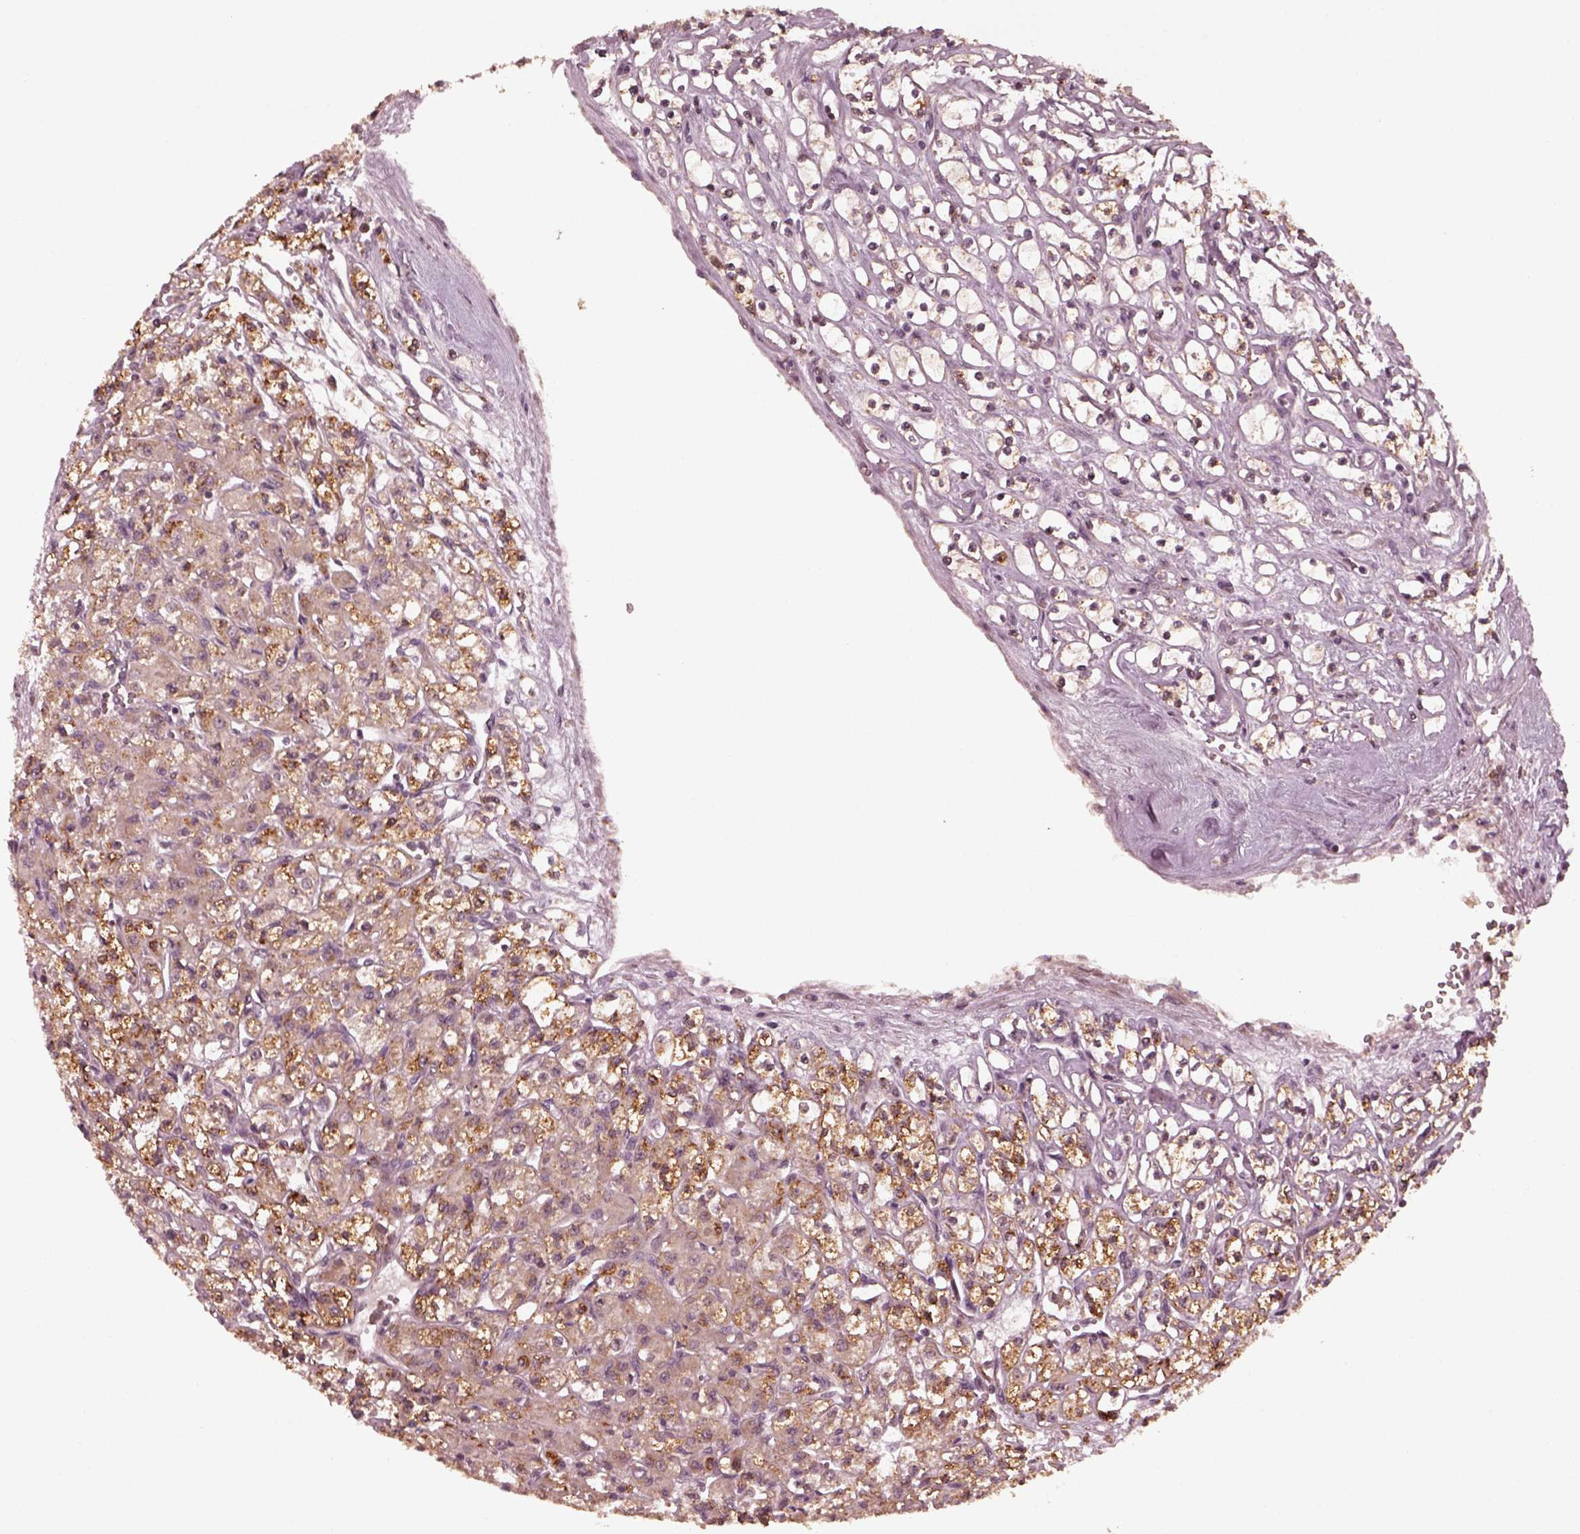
{"staining": {"intensity": "moderate", "quantity": "25%-75%", "location": "cytoplasmic/membranous"}, "tissue": "renal cancer", "cell_type": "Tumor cells", "image_type": "cancer", "snomed": [{"axis": "morphology", "description": "Adenocarcinoma, NOS"}, {"axis": "topography", "description": "Kidney"}], "caption": "An image showing moderate cytoplasmic/membranous staining in about 25%-75% of tumor cells in renal adenocarcinoma, as visualized by brown immunohistochemical staining.", "gene": "FAF2", "patient": {"sex": "female", "age": 70}}